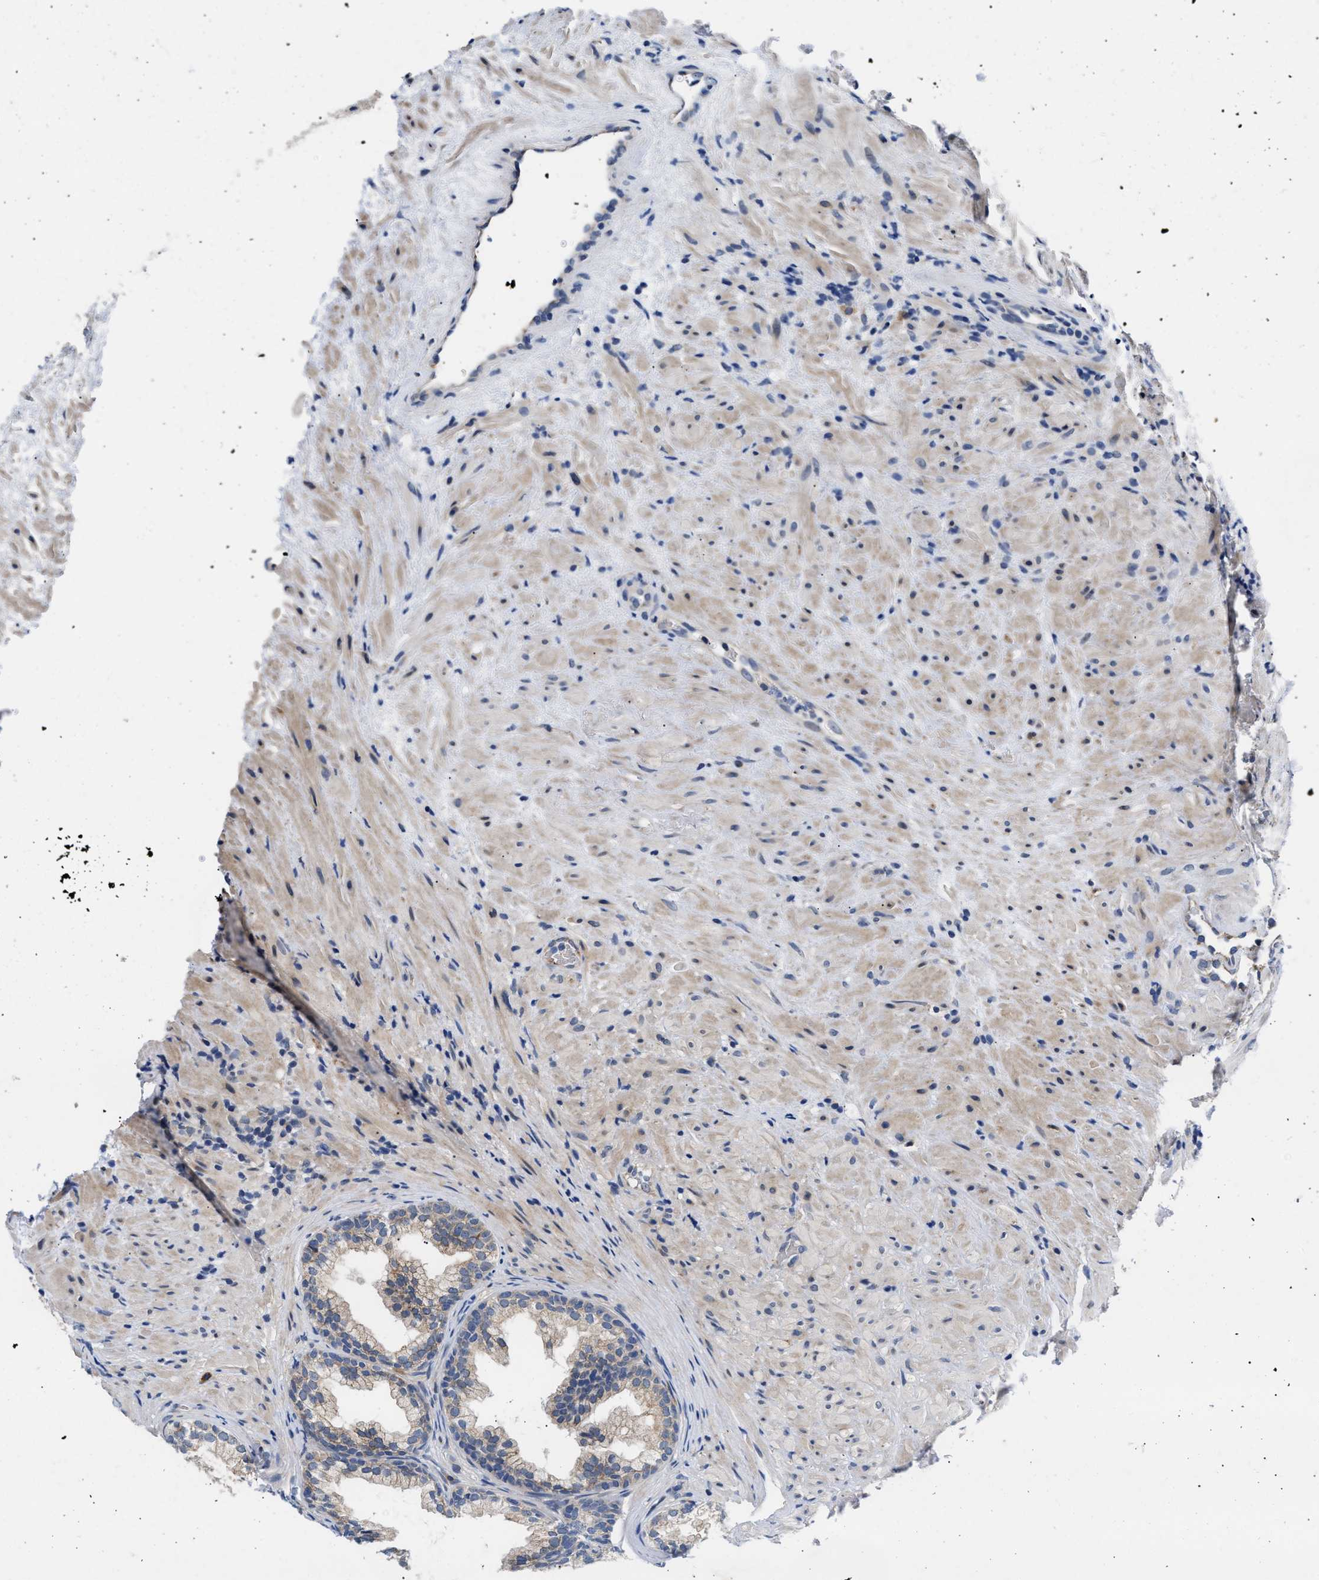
{"staining": {"intensity": "weak", "quantity": "25%-75%", "location": "cytoplasmic/membranous"}, "tissue": "prostate", "cell_type": "Glandular cells", "image_type": "normal", "snomed": [{"axis": "morphology", "description": "Normal tissue, NOS"}, {"axis": "topography", "description": "Prostate"}], "caption": "Immunohistochemistry staining of benign prostate, which reveals low levels of weak cytoplasmic/membranous expression in about 25%-75% of glandular cells indicating weak cytoplasmic/membranous protein staining. The staining was performed using DAB (3,3'-diaminobenzidine) (brown) for protein detection and nuclei were counterstained in hematoxylin (blue).", "gene": "RINT1", "patient": {"sex": "male", "age": 76}}